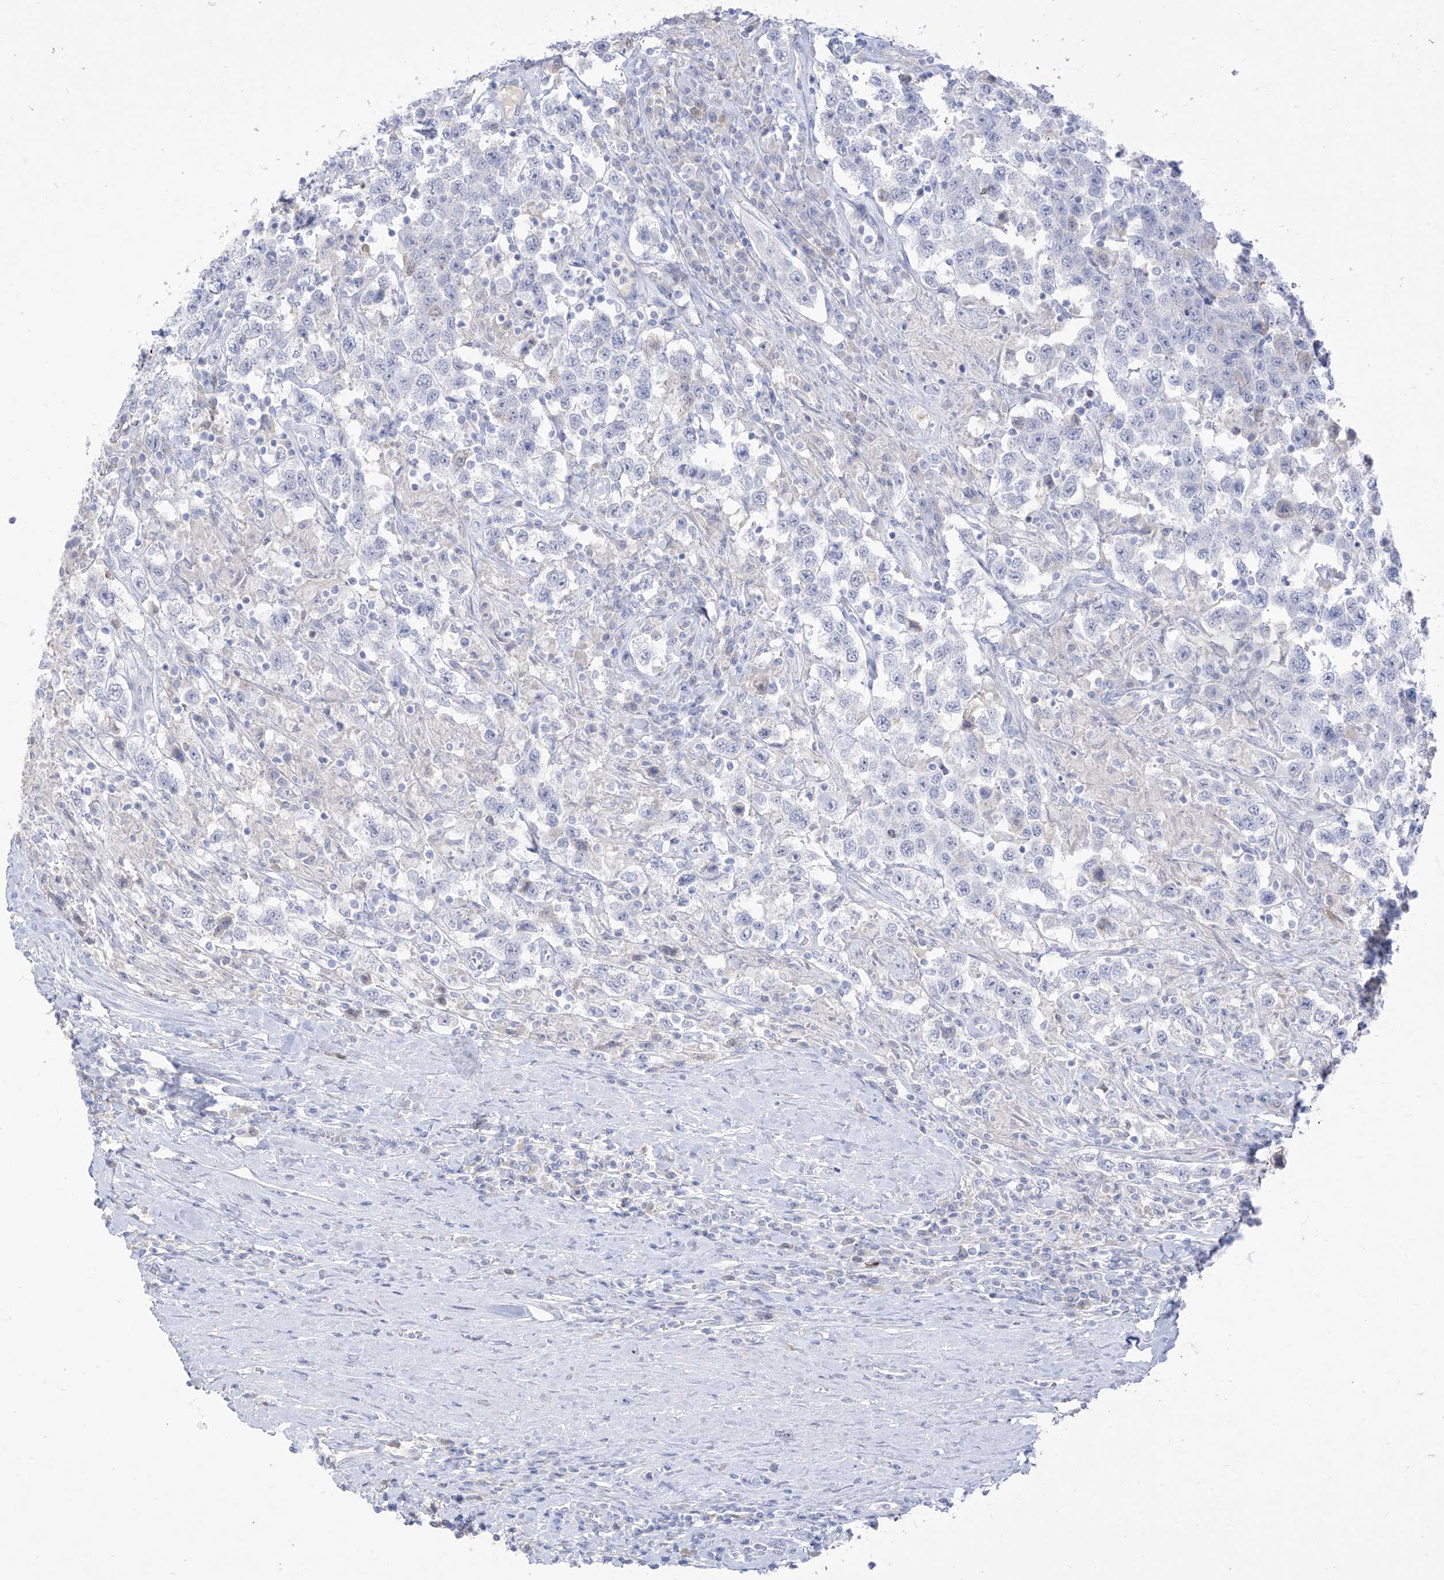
{"staining": {"intensity": "negative", "quantity": "none", "location": "none"}, "tissue": "testis cancer", "cell_type": "Tumor cells", "image_type": "cancer", "snomed": [{"axis": "morphology", "description": "Seminoma, NOS"}, {"axis": "topography", "description": "Testis"}], "caption": "The photomicrograph reveals no significant positivity in tumor cells of testis seminoma. (Stains: DAB immunohistochemistry (IHC) with hematoxylin counter stain, Microscopy: brightfield microscopy at high magnification).", "gene": "TGM4", "patient": {"sex": "male", "age": 41}}